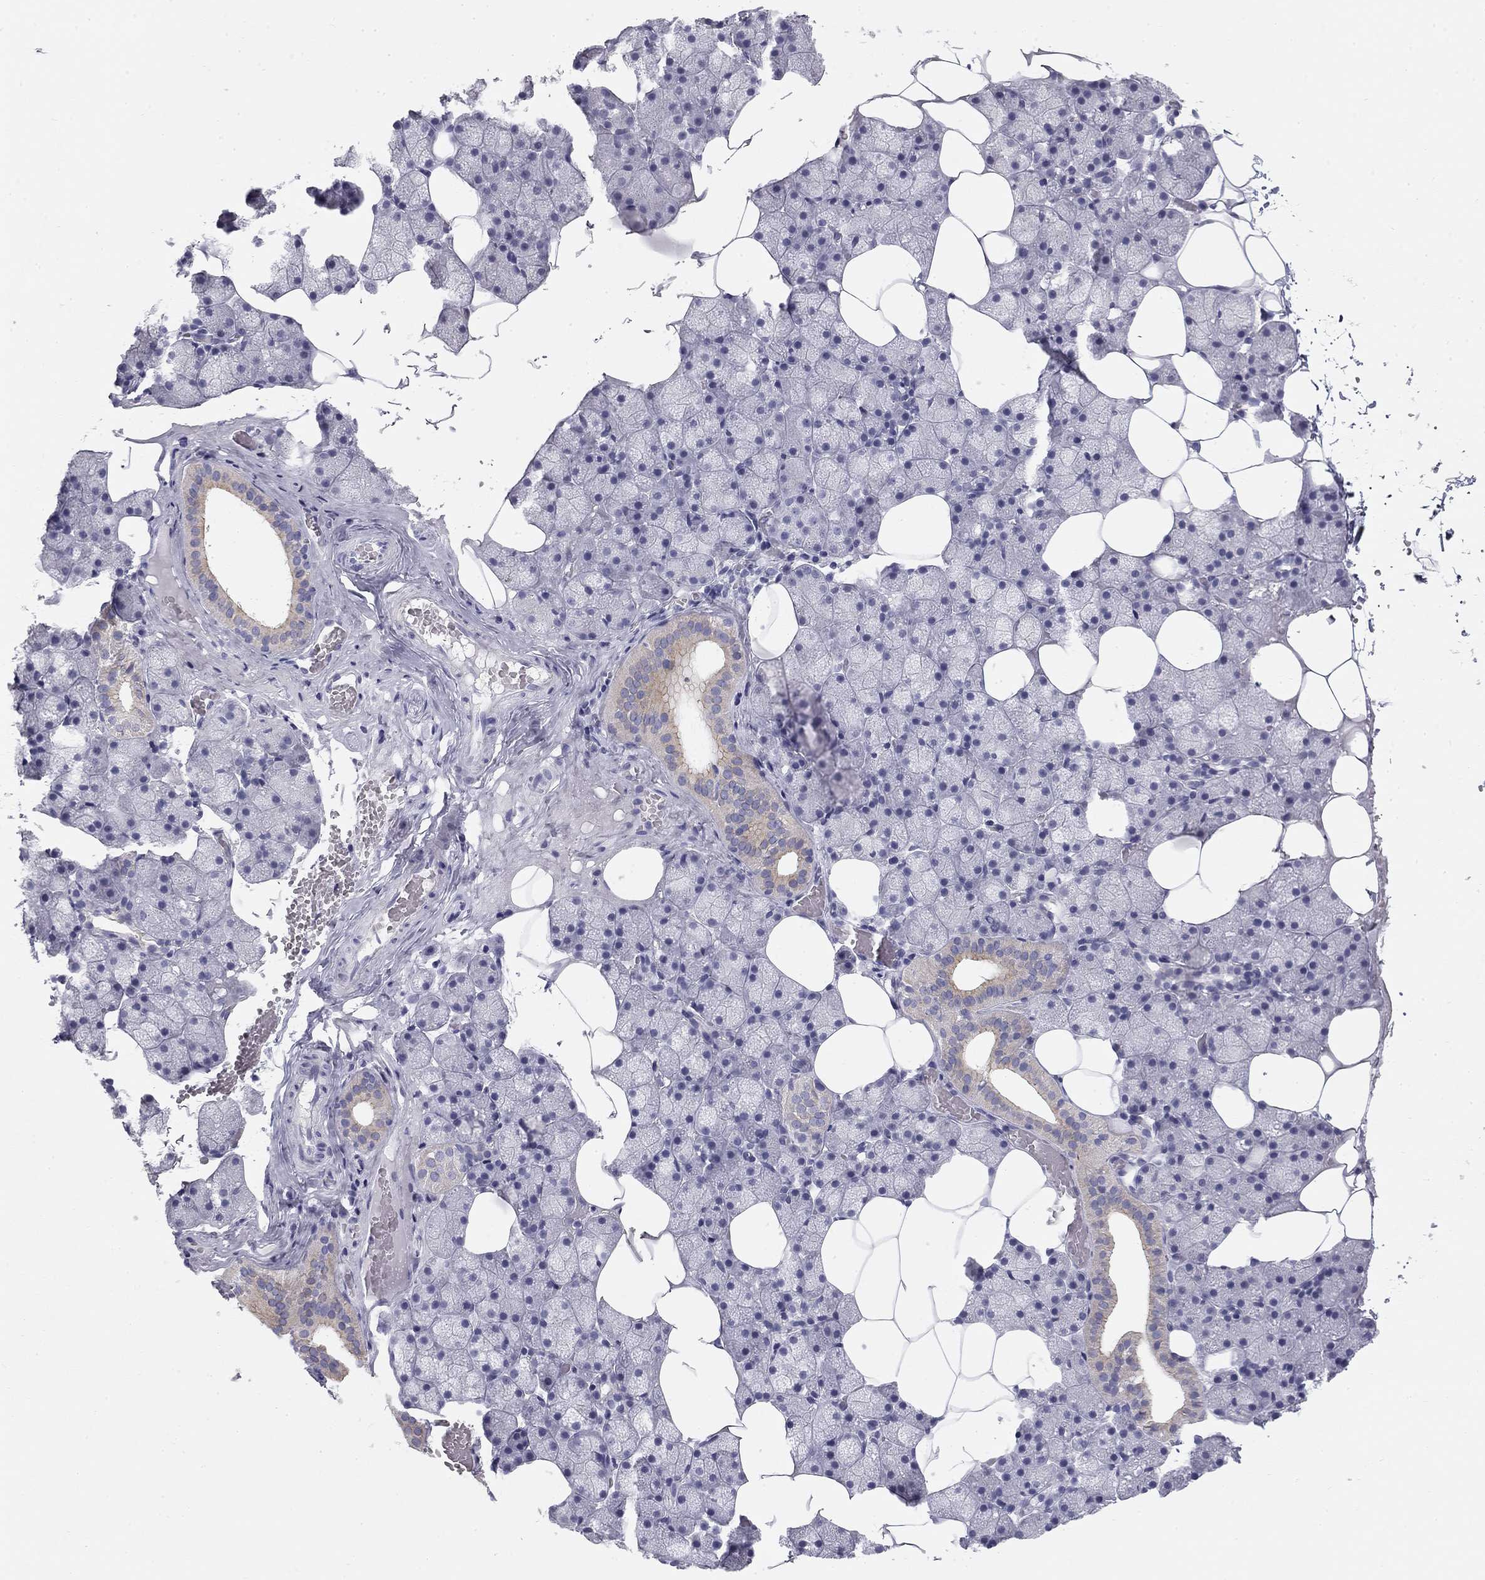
{"staining": {"intensity": "negative", "quantity": "none", "location": "none"}, "tissue": "salivary gland", "cell_type": "Glandular cells", "image_type": "normal", "snomed": [{"axis": "morphology", "description": "Normal tissue, NOS"}, {"axis": "topography", "description": "Salivary gland"}], "caption": "IHC photomicrograph of unremarkable salivary gland stained for a protein (brown), which shows no positivity in glandular cells.", "gene": "SULT2B1", "patient": {"sex": "male", "age": 38}}